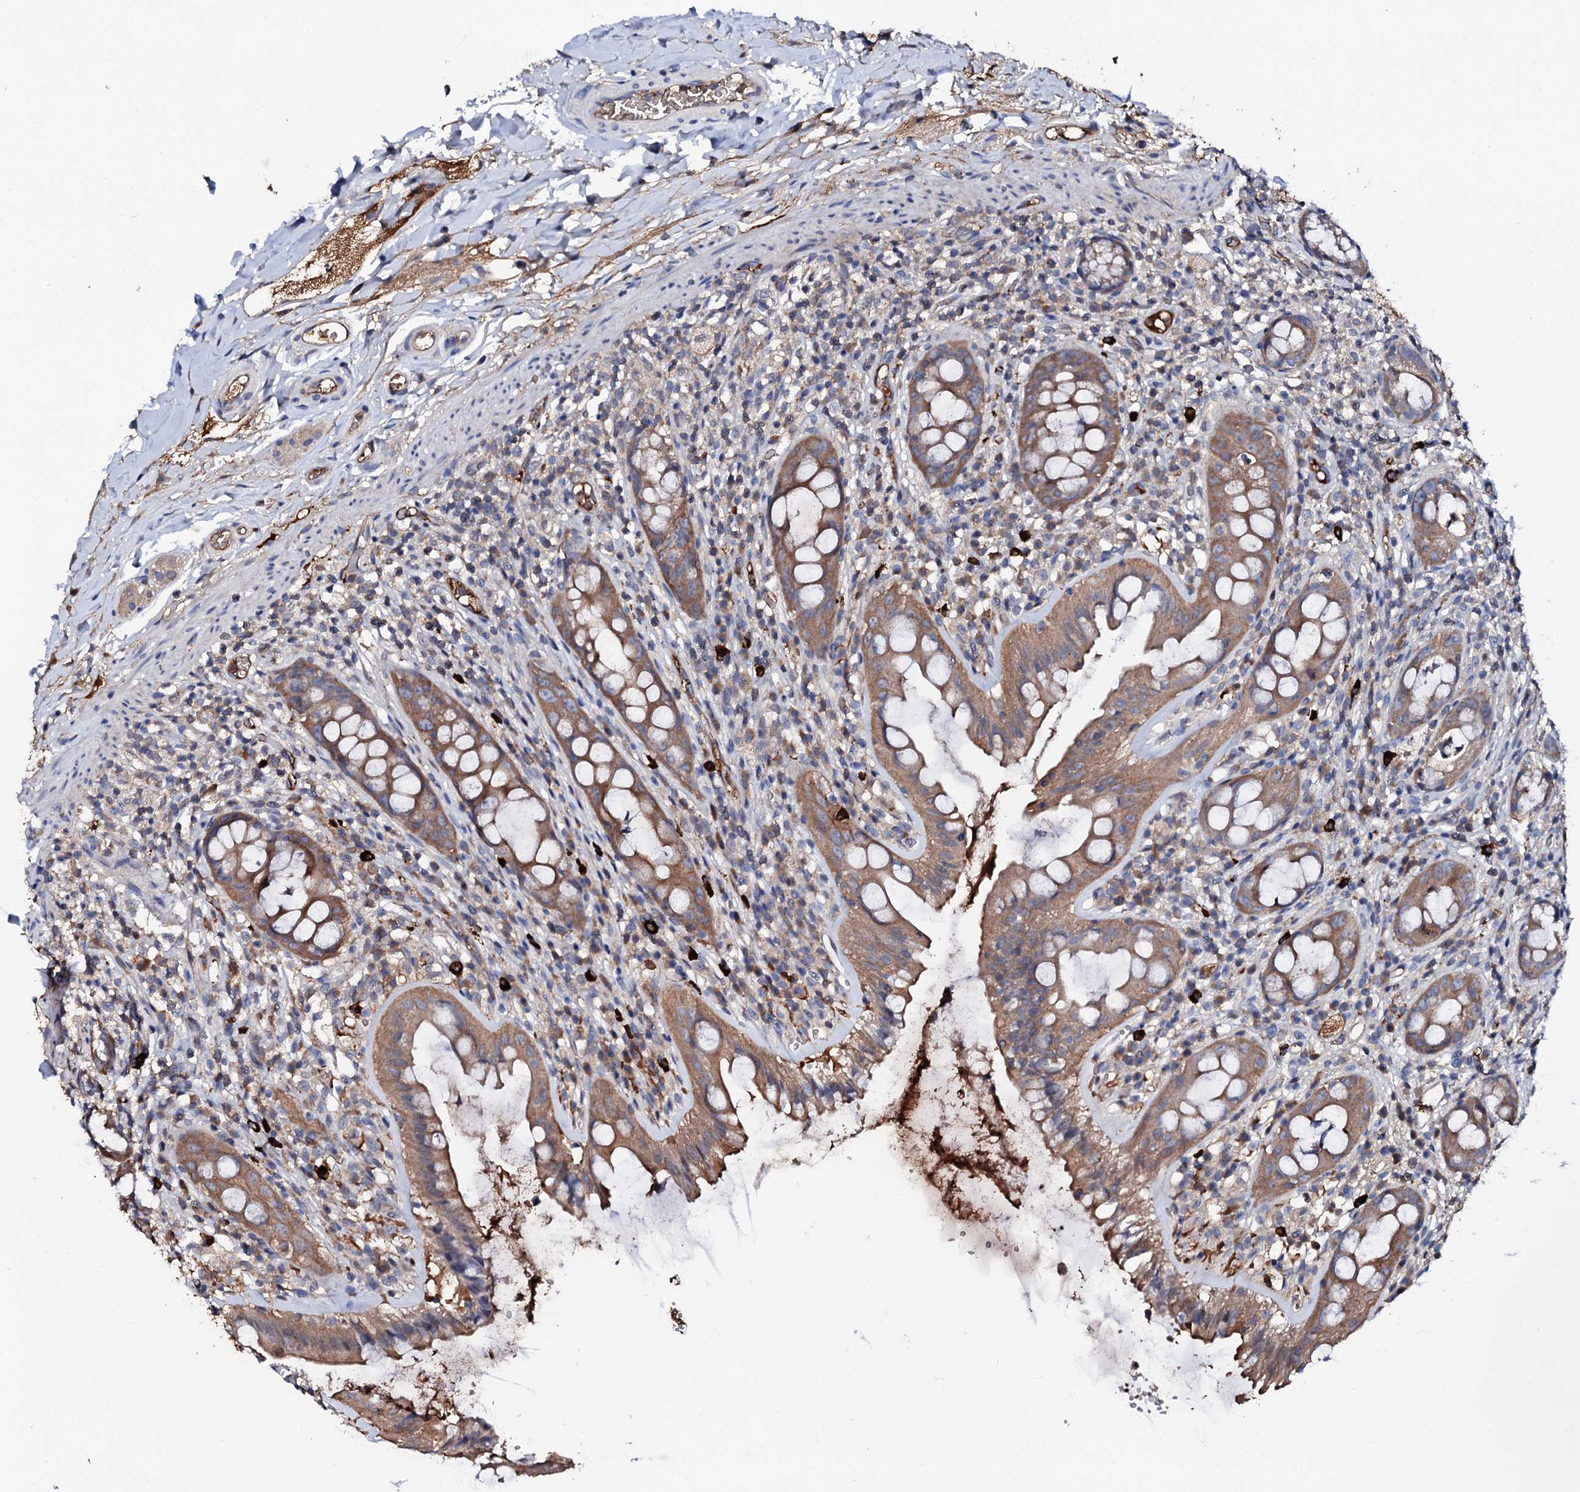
{"staining": {"intensity": "moderate", "quantity": ">75%", "location": "cytoplasmic/membranous"}, "tissue": "rectum", "cell_type": "Glandular cells", "image_type": "normal", "snomed": [{"axis": "morphology", "description": "Normal tissue, NOS"}, {"axis": "topography", "description": "Rectum"}], "caption": "Brown immunohistochemical staining in normal human rectum reveals moderate cytoplasmic/membranous staining in about >75% of glandular cells. The protein is stained brown, and the nuclei are stained in blue (DAB (3,3'-diaminobenzidine) IHC with brightfield microscopy, high magnification).", "gene": "TCAF2C", "patient": {"sex": "female", "age": 57}}